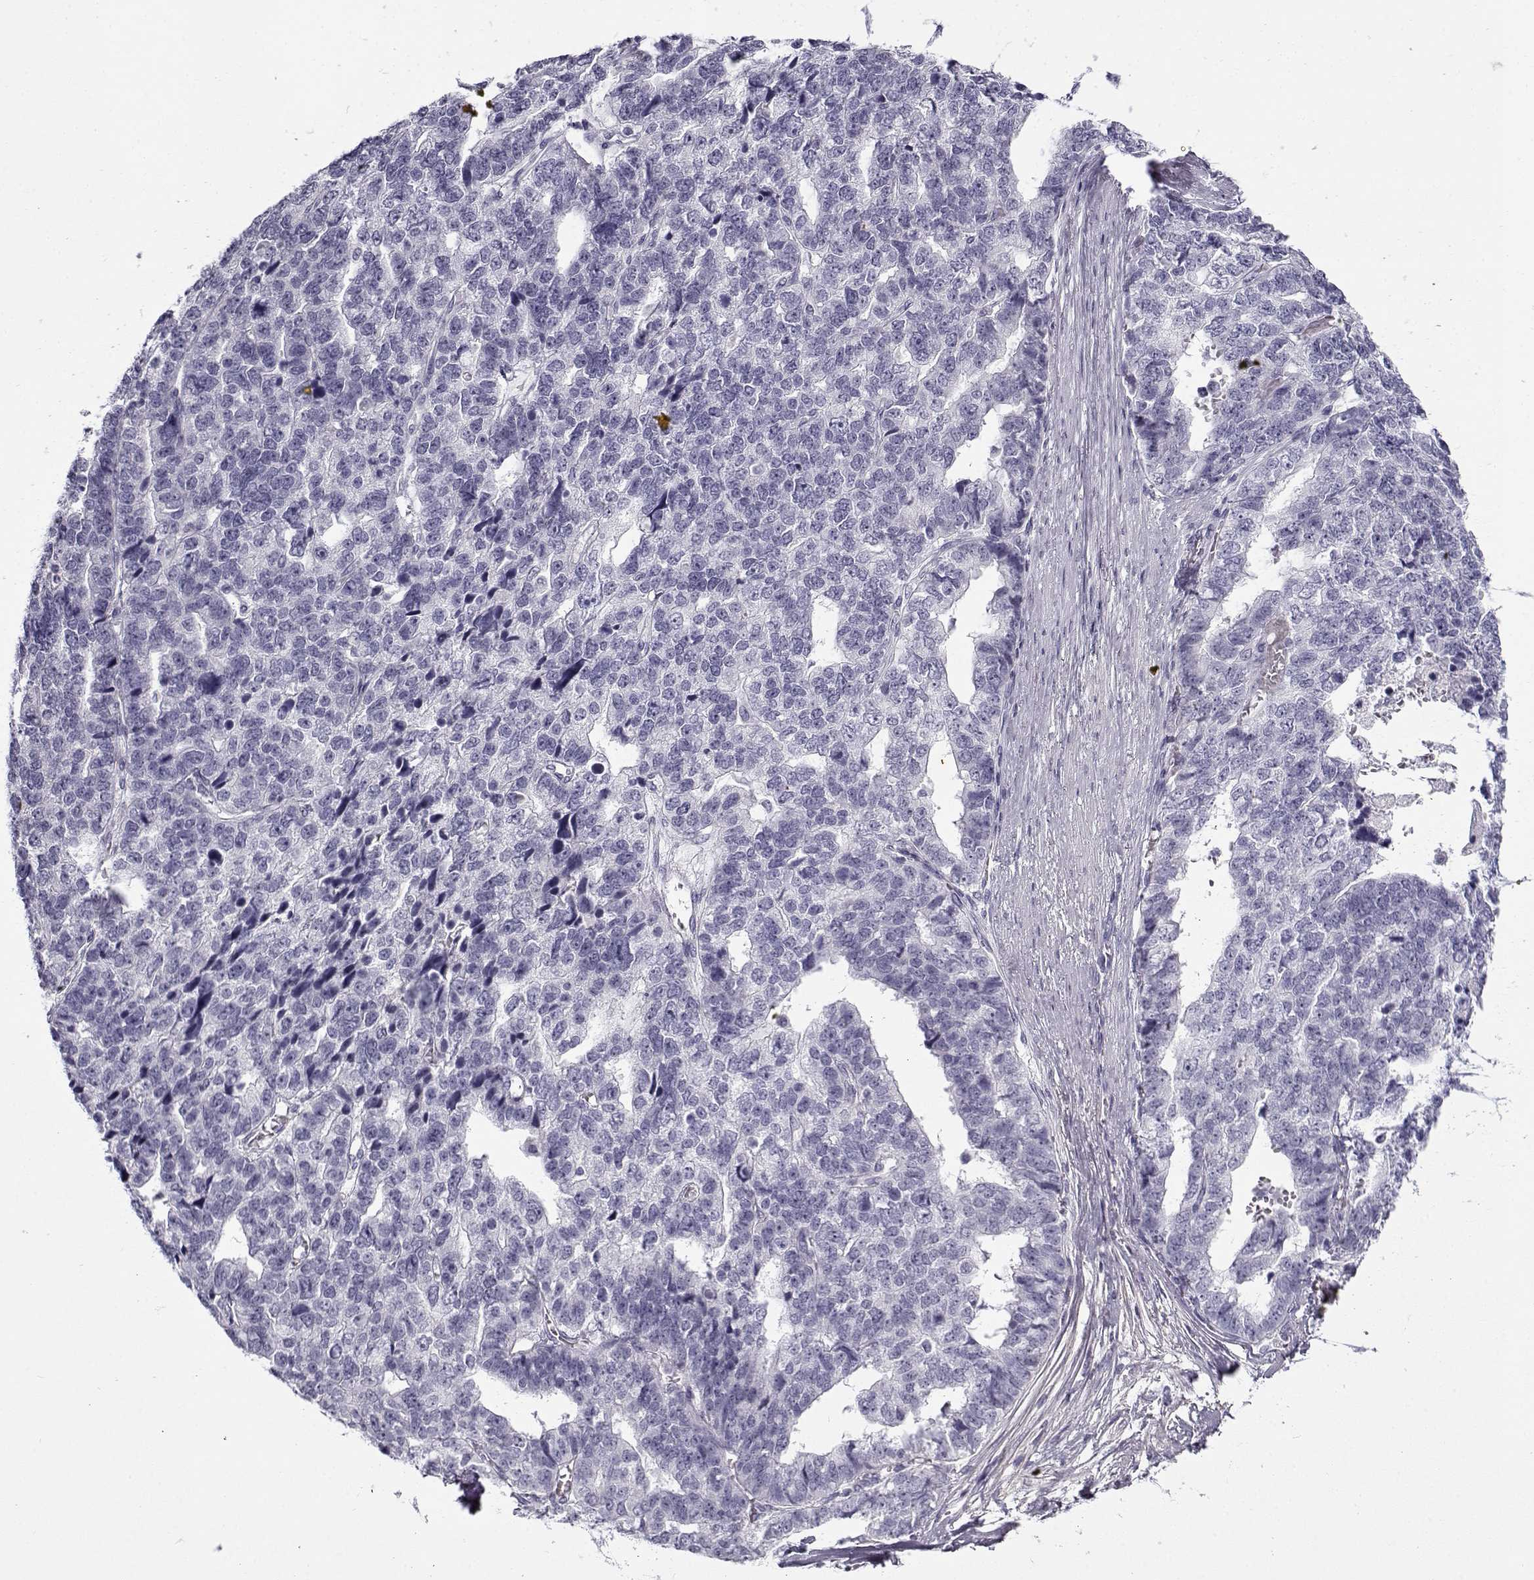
{"staining": {"intensity": "negative", "quantity": "none", "location": "none"}, "tissue": "stomach cancer", "cell_type": "Tumor cells", "image_type": "cancer", "snomed": [{"axis": "morphology", "description": "Adenocarcinoma, NOS"}, {"axis": "topography", "description": "Stomach"}], "caption": "Stomach cancer was stained to show a protein in brown. There is no significant expression in tumor cells.", "gene": "GTSF1L", "patient": {"sex": "male", "age": 69}}